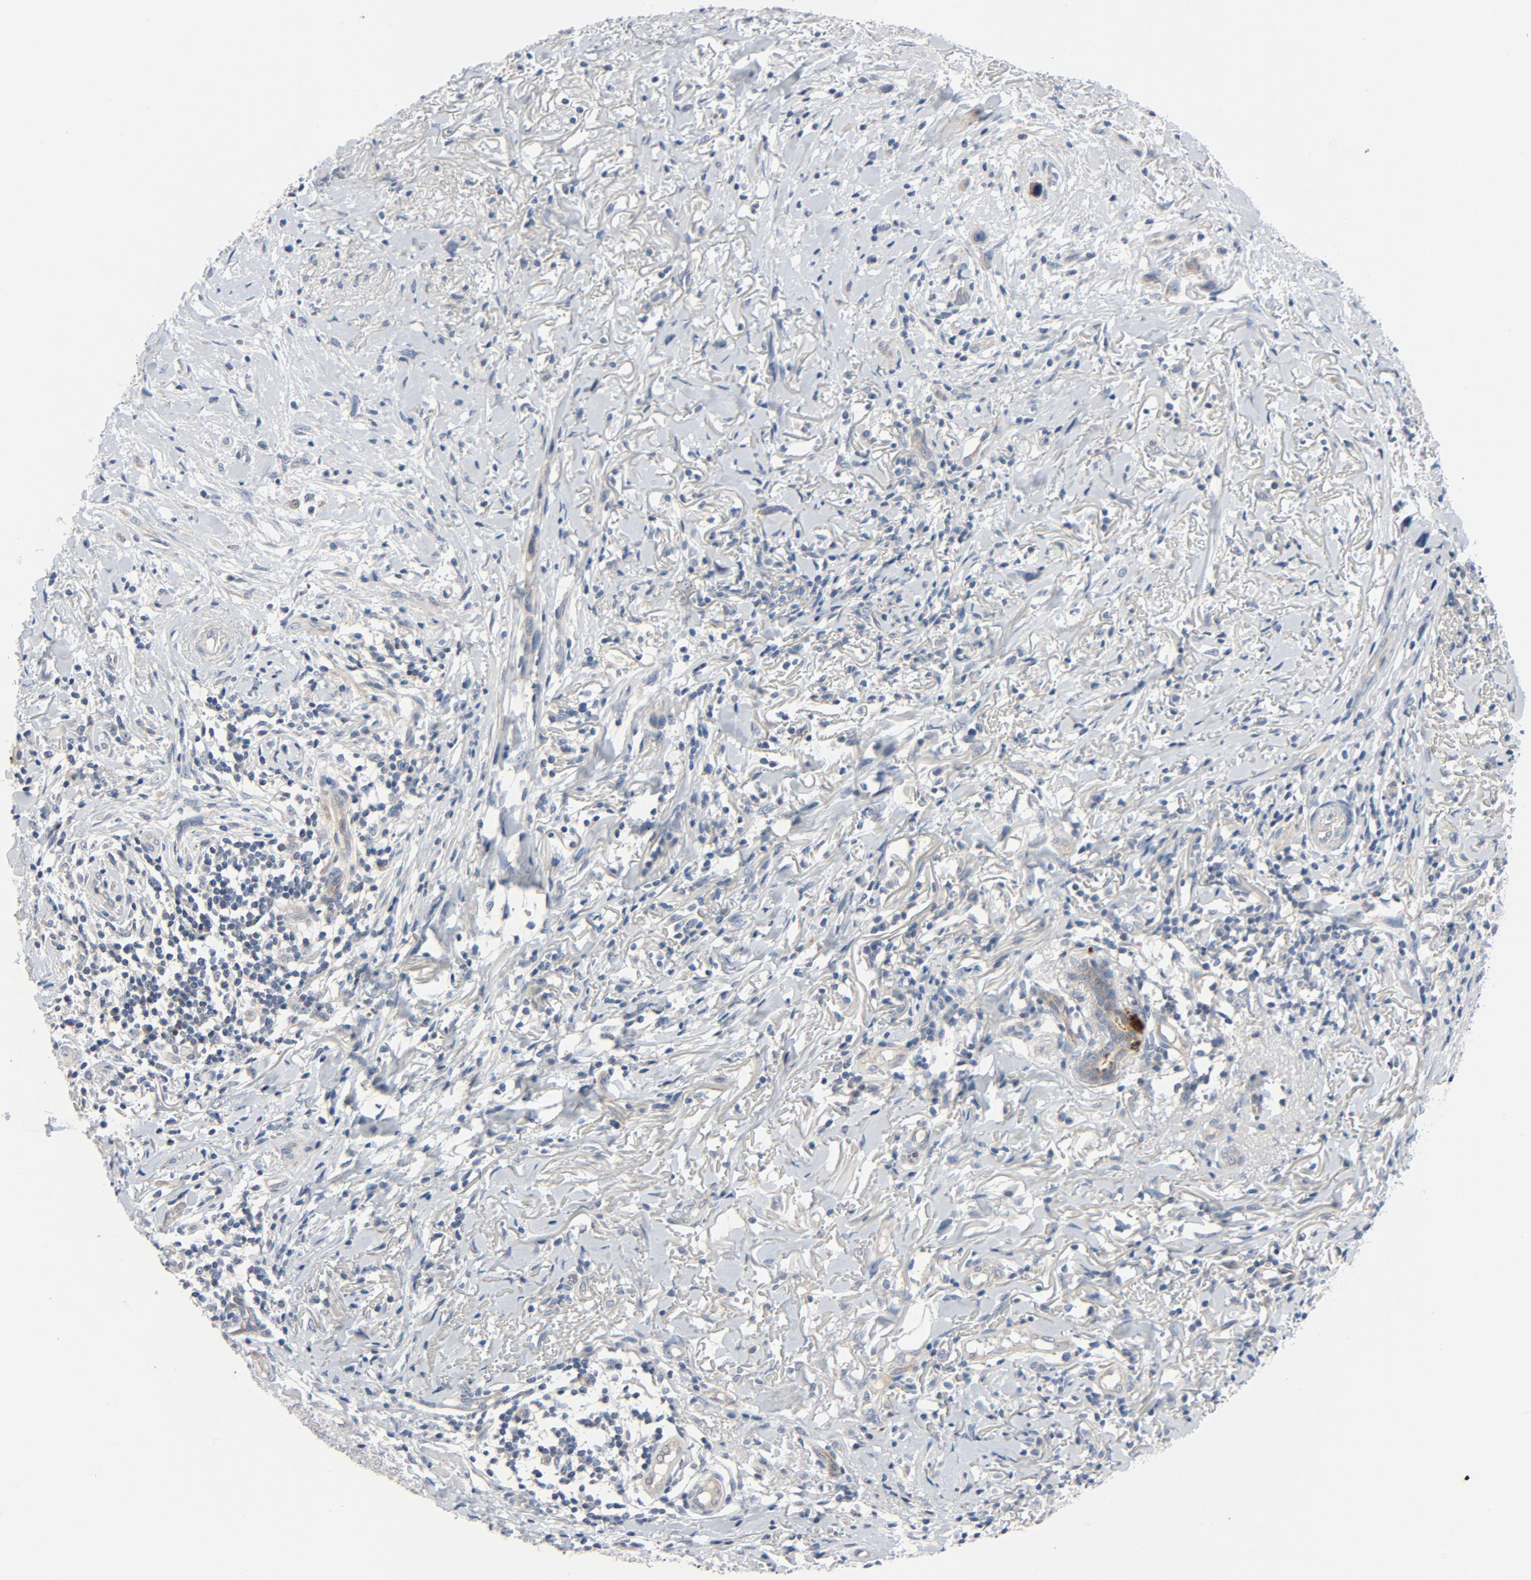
{"staining": {"intensity": "weak", "quantity": ">75%", "location": "cytoplasmic/membranous"}, "tissue": "melanoma", "cell_type": "Tumor cells", "image_type": "cancer", "snomed": [{"axis": "morphology", "description": "Malignant melanoma, NOS"}, {"axis": "topography", "description": "Skin"}], "caption": "Protein expression analysis of melanoma reveals weak cytoplasmic/membranous staining in about >75% of tumor cells.", "gene": "TSG101", "patient": {"sex": "male", "age": 91}}